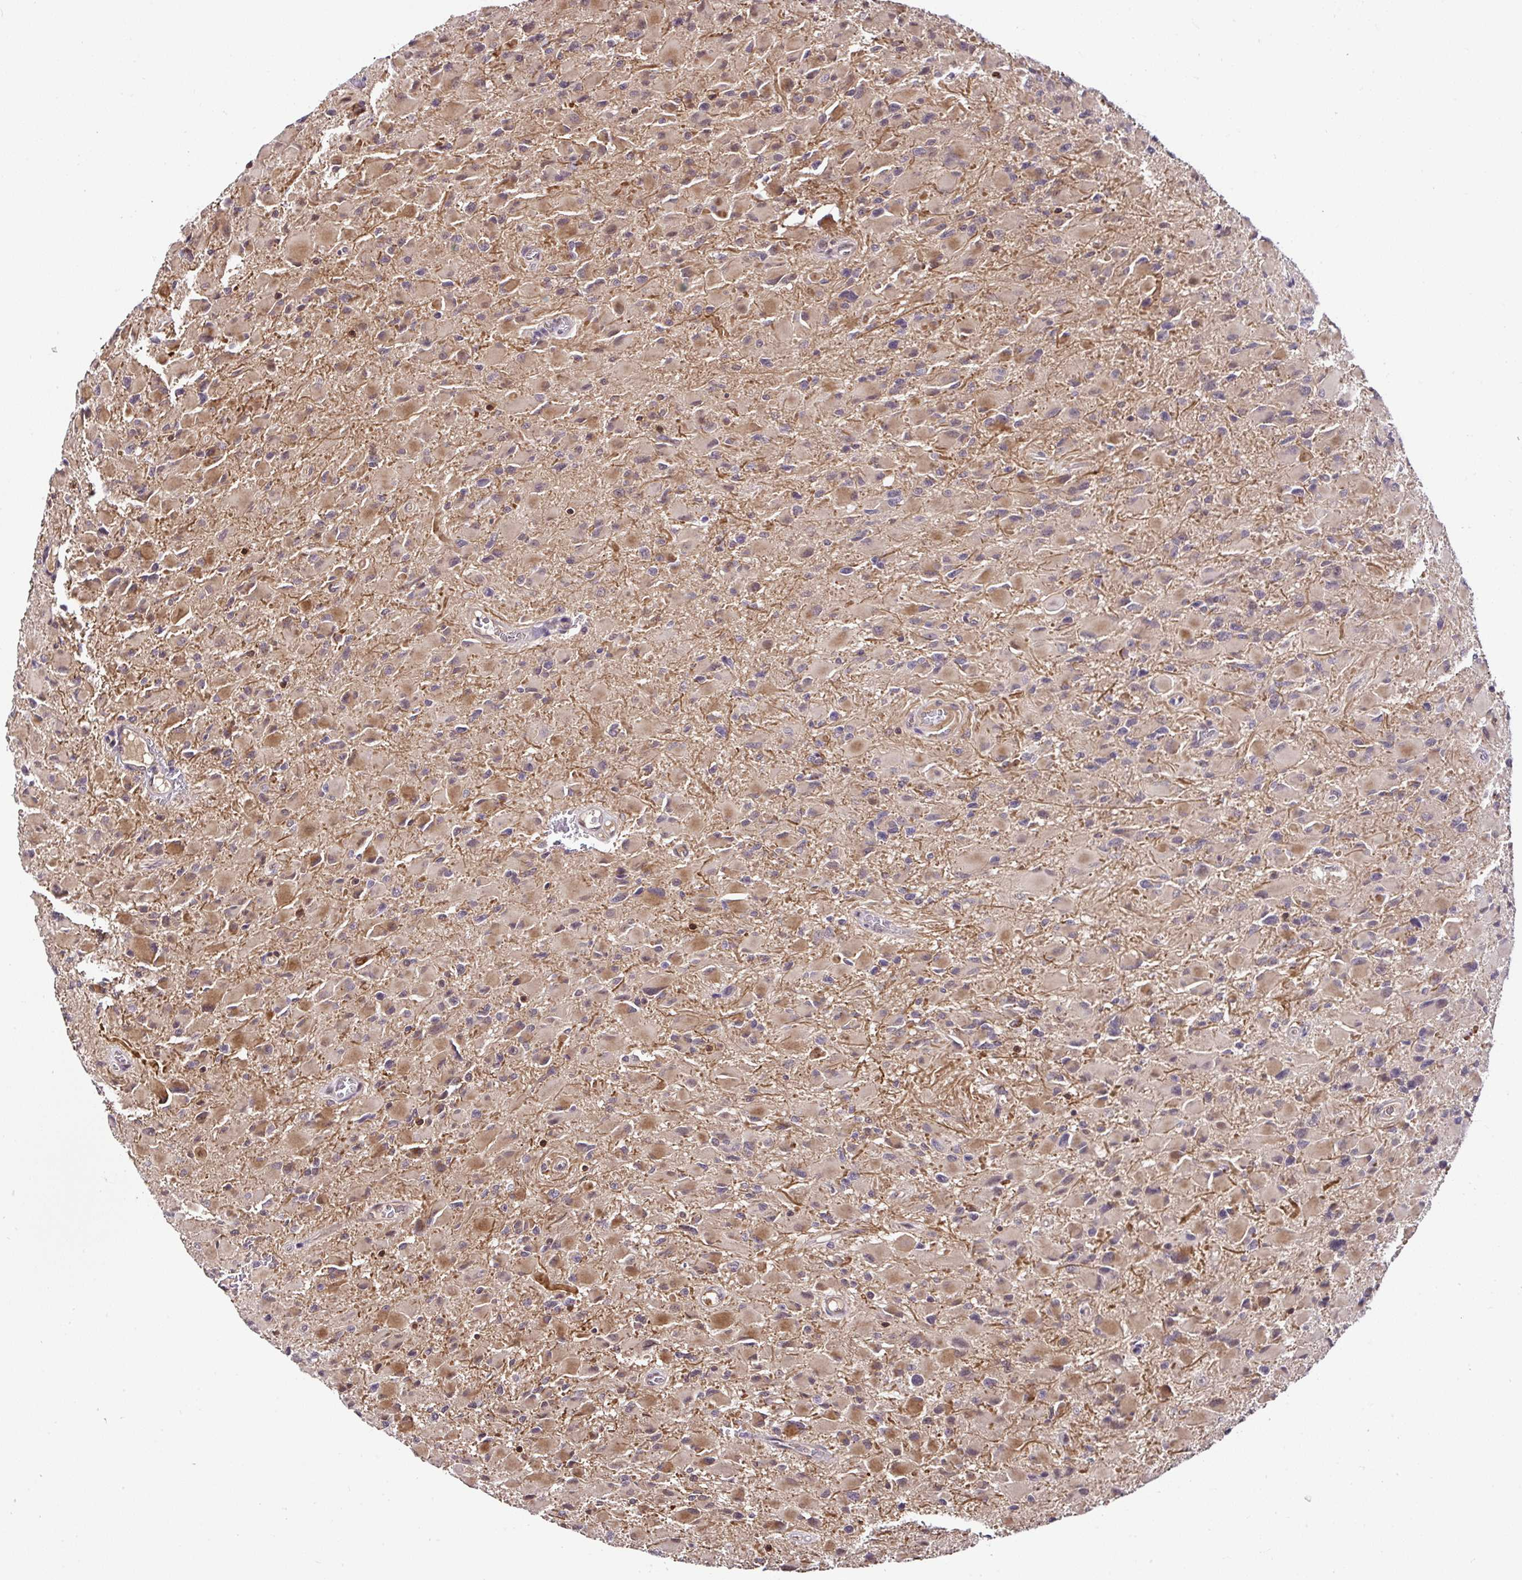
{"staining": {"intensity": "moderate", "quantity": "25%-75%", "location": "cytoplasmic/membranous"}, "tissue": "glioma", "cell_type": "Tumor cells", "image_type": "cancer", "snomed": [{"axis": "morphology", "description": "Glioma, malignant, High grade"}, {"axis": "topography", "description": "Cerebral cortex"}], "caption": "The photomicrograph demonstrates a brown stain indicating the presence of a protein in the cytoplasmic/membranous of tumor cells in malignant glioma (high-grade).", "gene": "PIN4", "patient": {"sex": "female", "age": 36}}